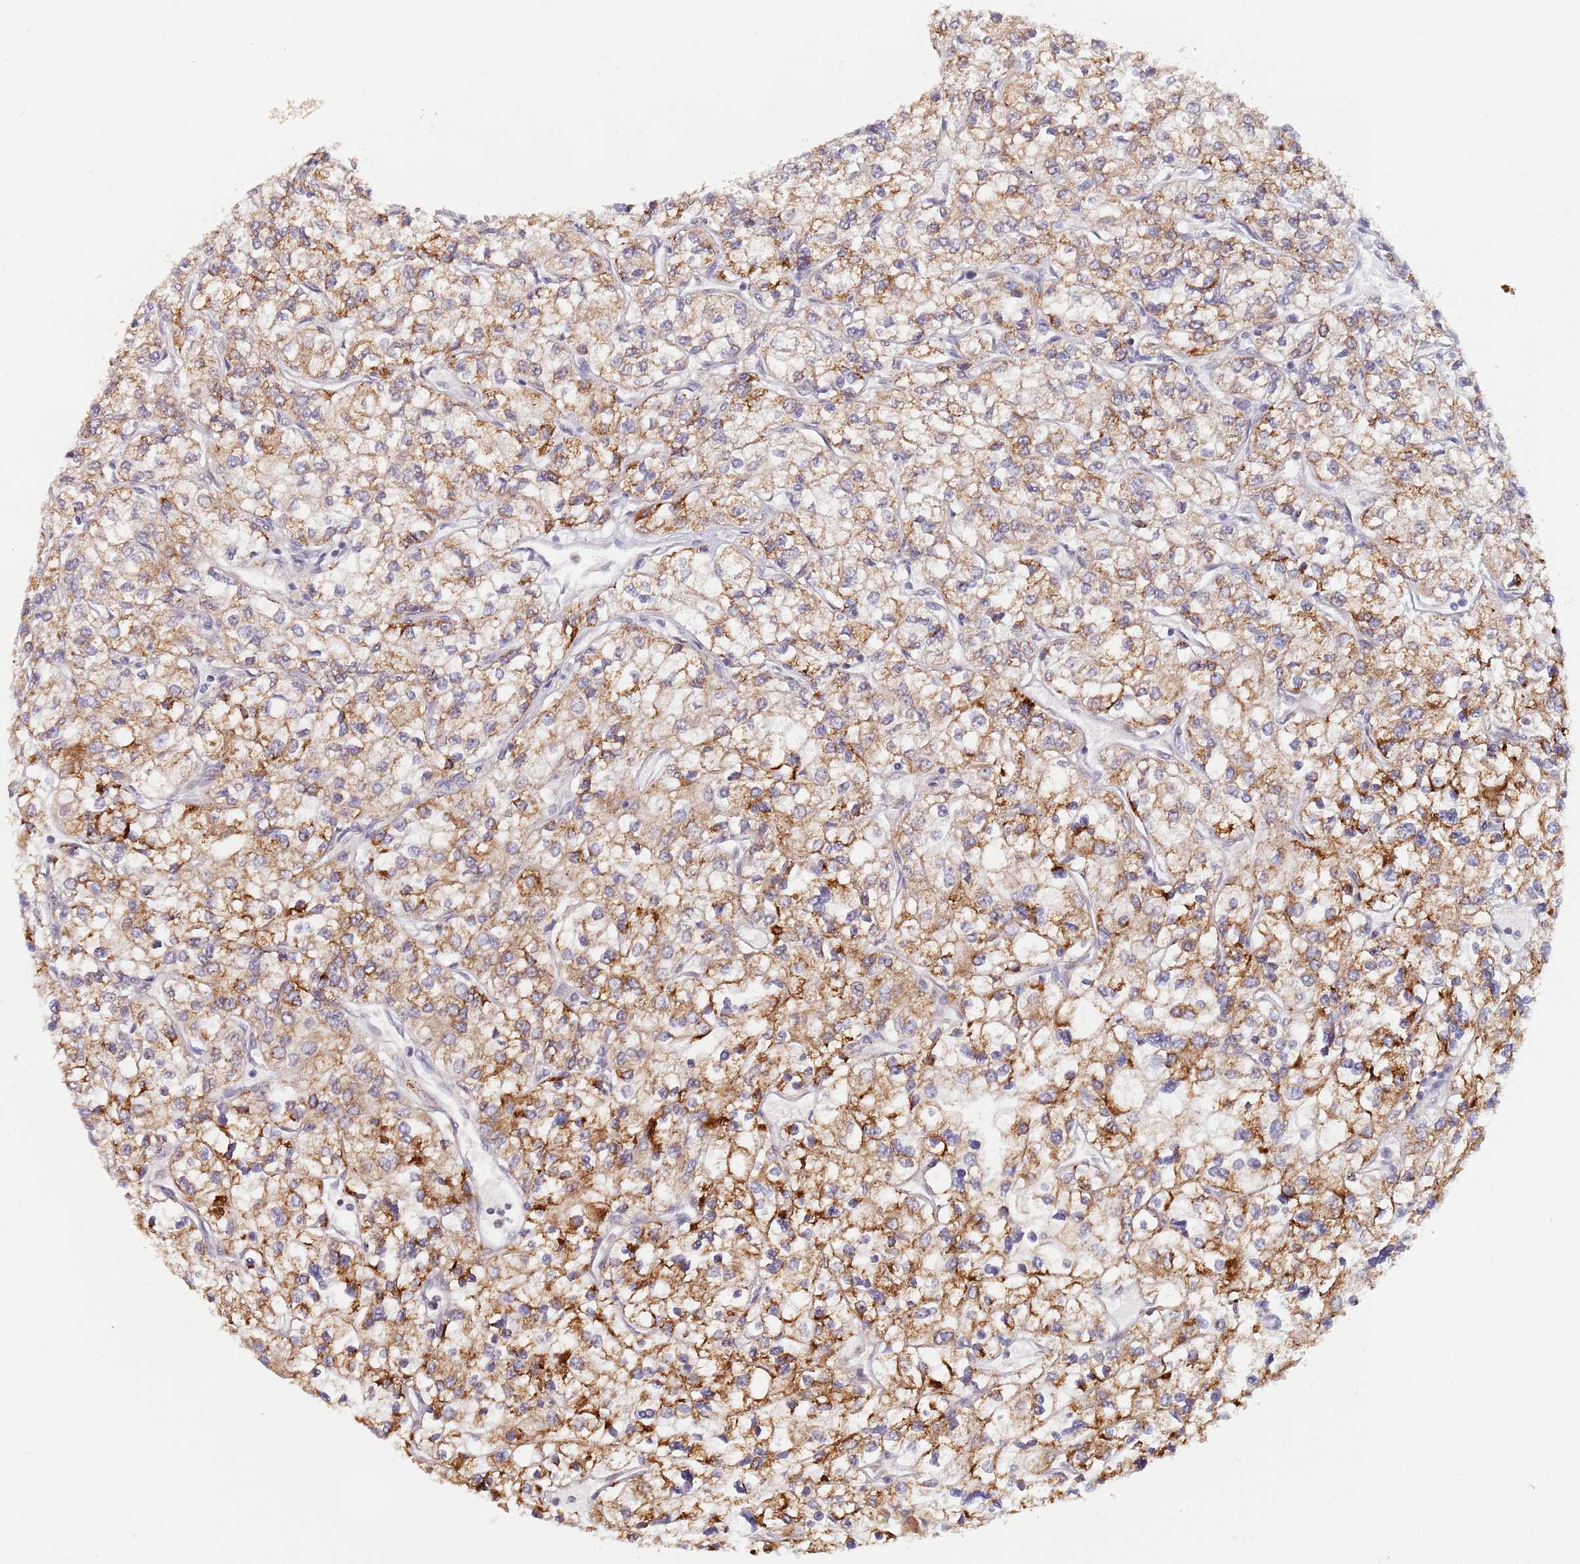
{"staining": {"intensity": "moderate", "quantity": ">75%", "location": "cytoplasmic/membranous"}, "tissue": "renal cancer", "cell_type": "Tumor cells", "image_type": "cancer", "snomed": [{"axis": "morphology", "description": "Adenocarcinoma, NOS"}, {"axis": "topography", "description": "Kidney"}], "caption": "This photomicrograph exhibits IHC staining of human renal cancer, with medium moderate cytoplasmic/membranous expression in approximately >75% of tumor cells.", "gene": "UQCC3", "patient": {"sex": "male", "age": 80}}